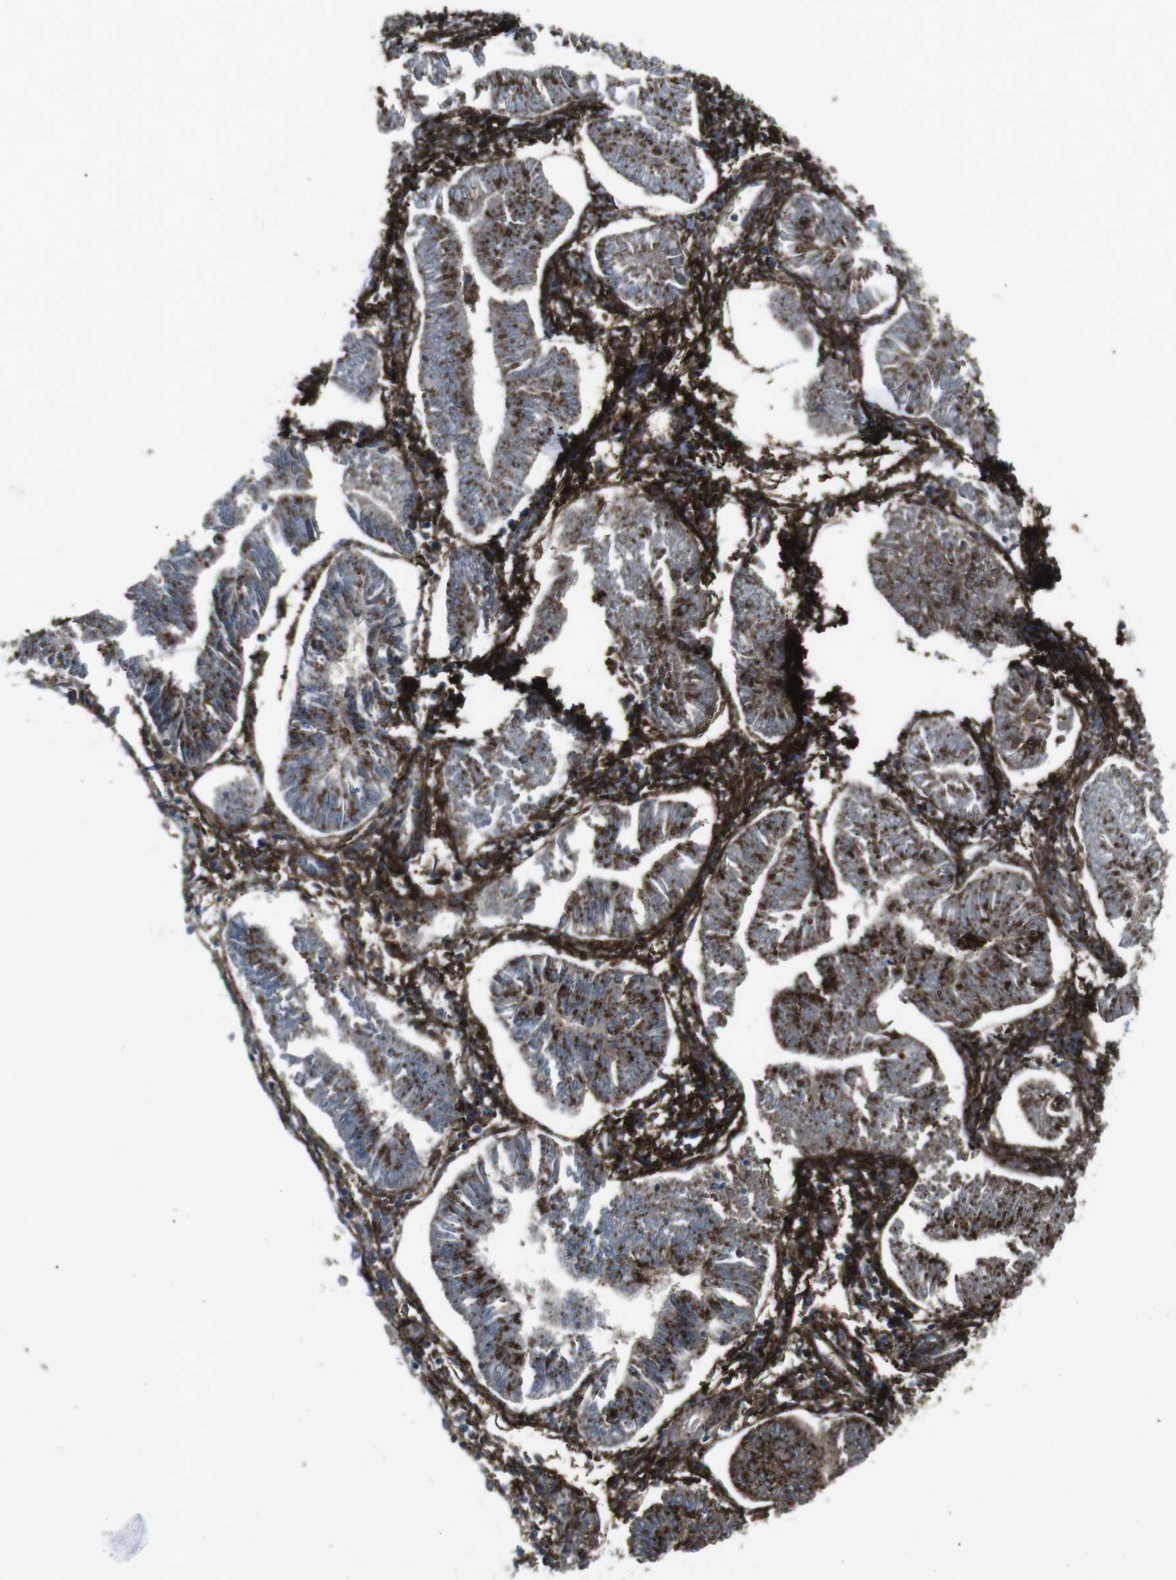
{"staining": {"intensity": "strong", "quantity": "25%-75%", "location": "cytoplasmic/membranous"}, "tissue": "endometrial cancer", "cell_type": "Tumor cells", "image_type": "cancer", "snomed": [{"axis": "morphology", "description": "Adenocarcinoma, NOS"}, {"axis": "topography", "description": "Endometrium"}], "caption": "Strong cytoplasmic/membranous protein expression is present in approximately 25%-75% of tumor cells in endometrial cancer. (DAB (3,3'-diaminobenzidine) IHC with brightfield microscopy, high magnification).", "gene": "GDF10", "patient": {"sex": "female", "age": 53}}